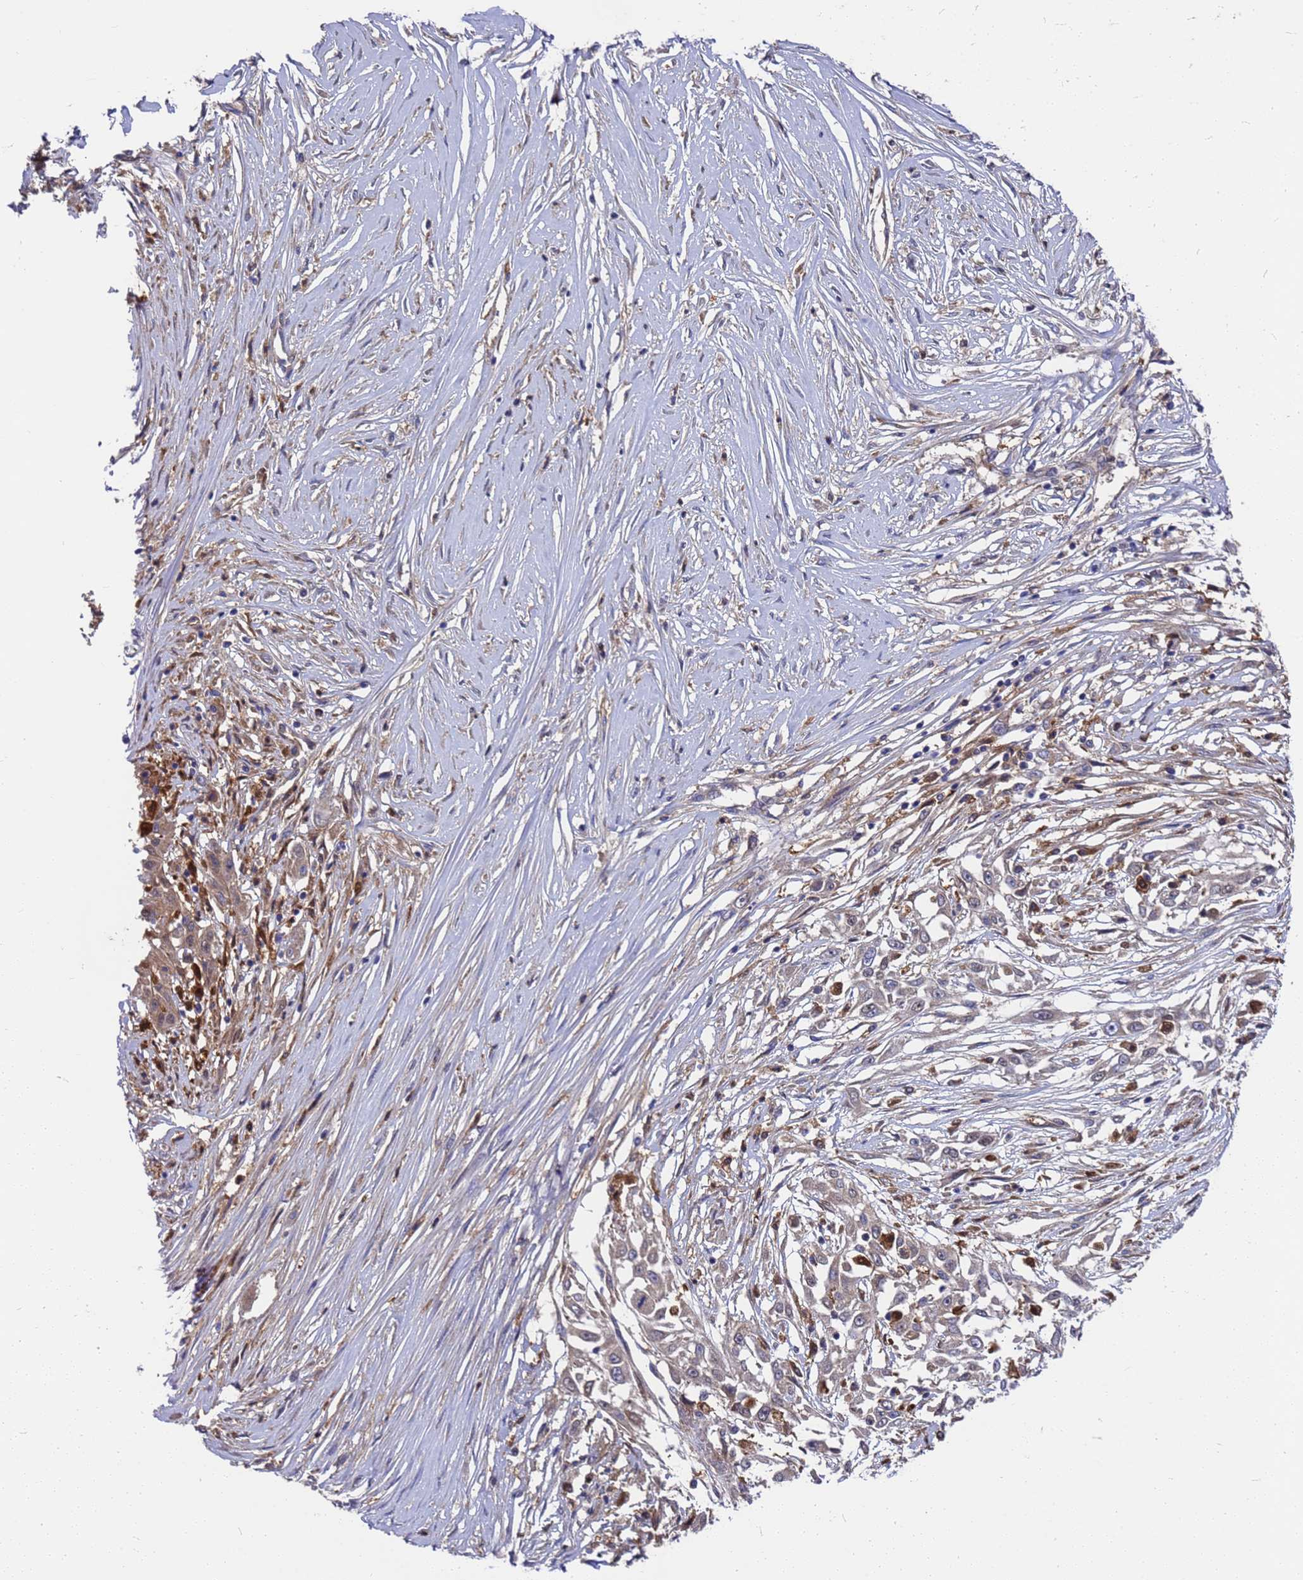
{"staining": {"intensity": "negative", "quantity": "none", "location": "none"}, "tissue": "skin cancer", "cell_type": "Tumor cells", "image_type": "cancer", "snomed": [{"axis": "morphology", "description": "Squamous cell carcinoma, NOS"}, {"axis": "morphology", "description": "Squamous cell carcinoma, metastatic, NOS"}, {"axis": "topography", "description": "Skin"}, {"axis": "topography", "description": "Lymph node"}], "caption": "Immunohistochemical staining of skin cancer exhibits no significant staining in tumor cells.", "gene": "SLC35E2B", "patient": {"sex": "male", "age": 75}}